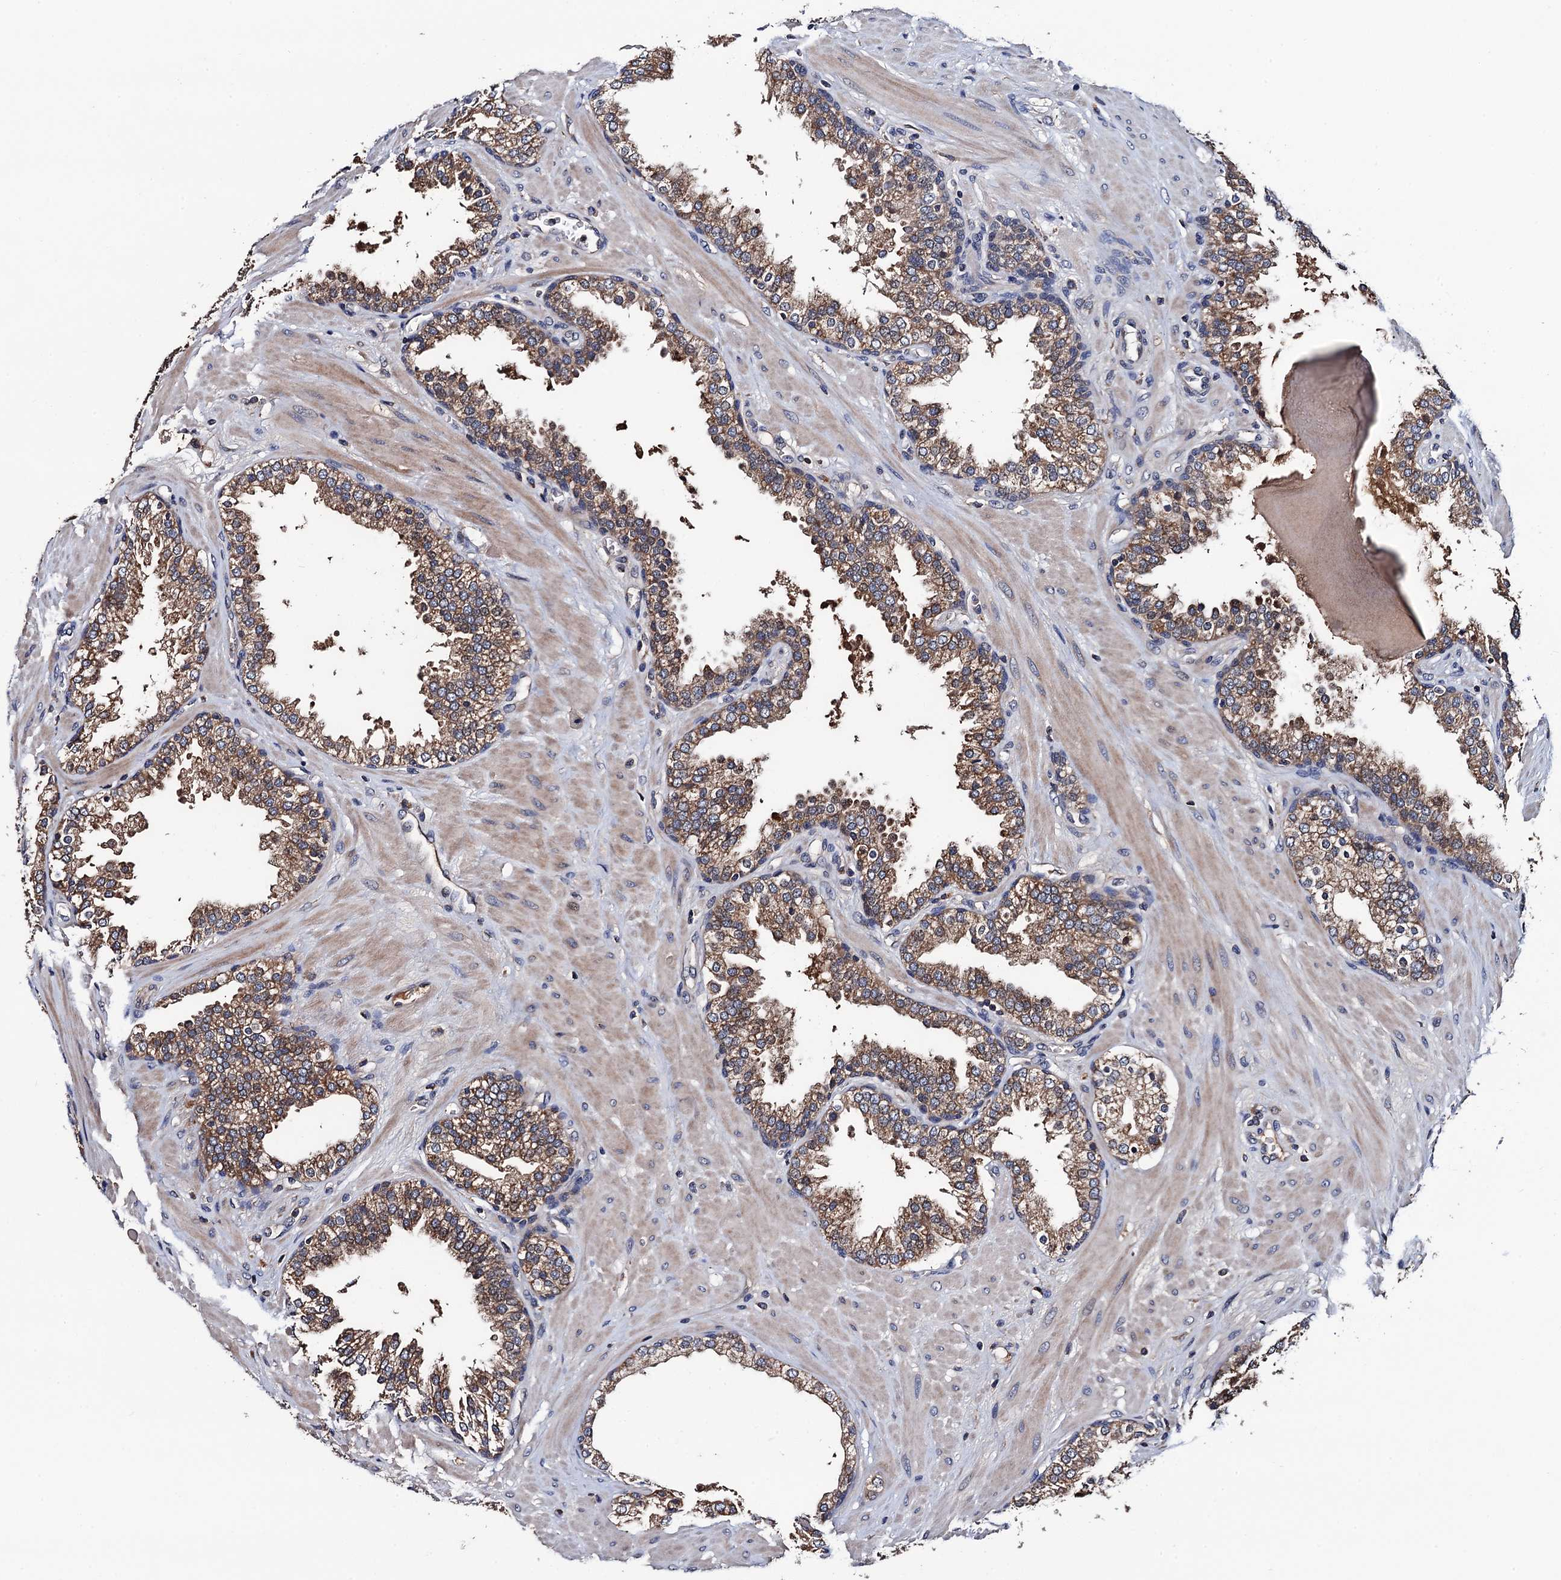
{"staining": {"intensity": "moderate", "quantity": ">75%", "location": "cytoplasmic/membranous"}, "tissue": "prostate", "cell_type": "Glandular cells", "image_type": "normal", "snomed": [{"axis": "morphology", "description": "Normal tissue, NOS"}, {"axis": "topography", "description": "Prostate"}], "caption": "Unremarkable prostate was stained to show a protein in brown. There is medium levels of moderate cytoplasmic/membranous staining in approximately >75% of glandular cells. The protein of interest is shown in brown color, while the nuclei are stained blue.", "gene": "RGS11", "patient": {"sex": "male", "age": 51}}